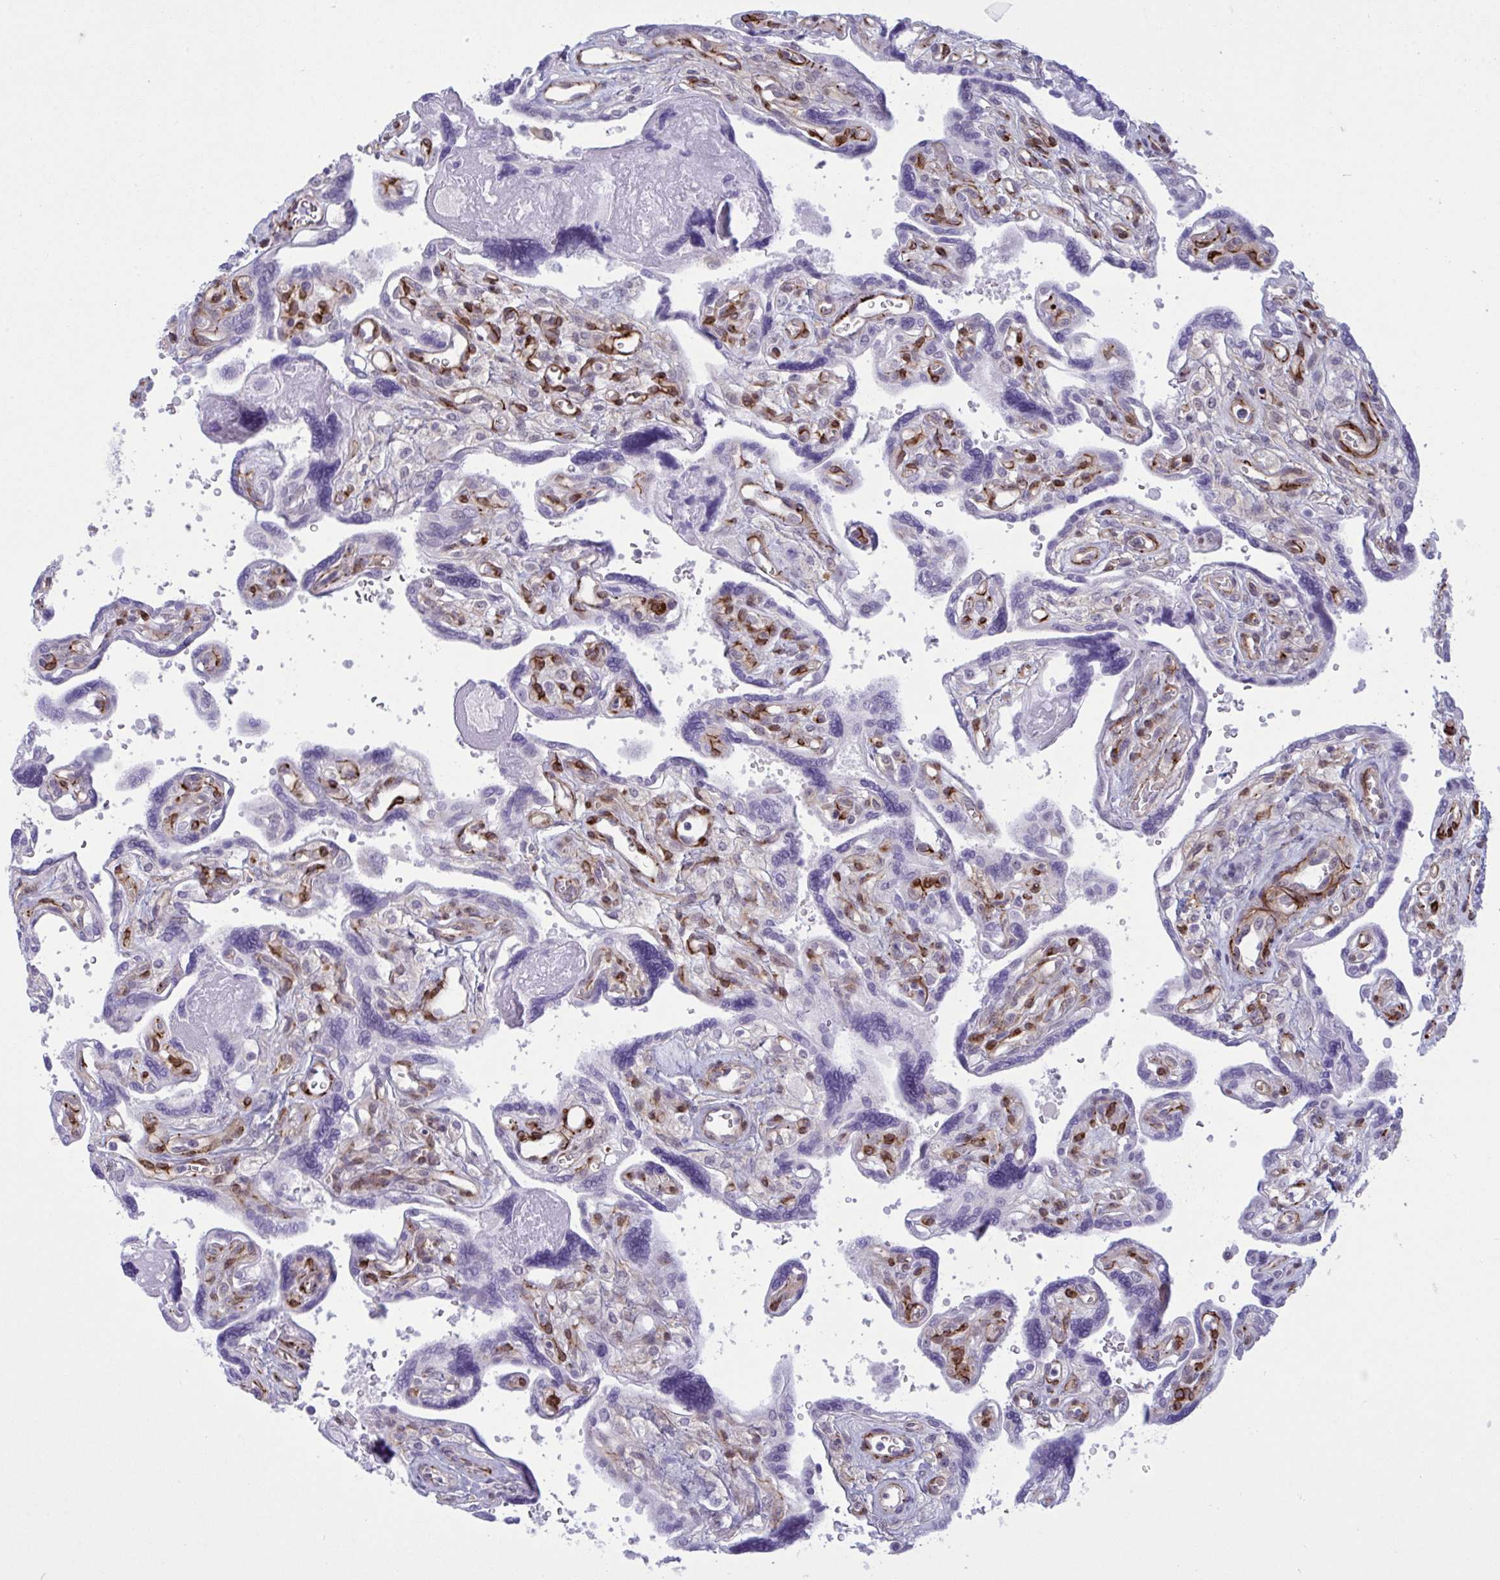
{"staining": {"intensity": "weak", "quantity": "<25%", "location": "nuclear"}, "tissue": "placenta", "cell_type": "Trophoblastic cells", "image_type": "normal", "snomed": [{"axis": "morphology", "description": "Normal tissue, NOS"}, {"axis": "topography", "description": "Placenta"}], "caption": "This is an immunohistochemistry photomicrograph of unremarkable human placenta. There is no expression in trophoblastic cells.", "gene": "PRRT4", "patient": {"sex": "female", "age": 39}}